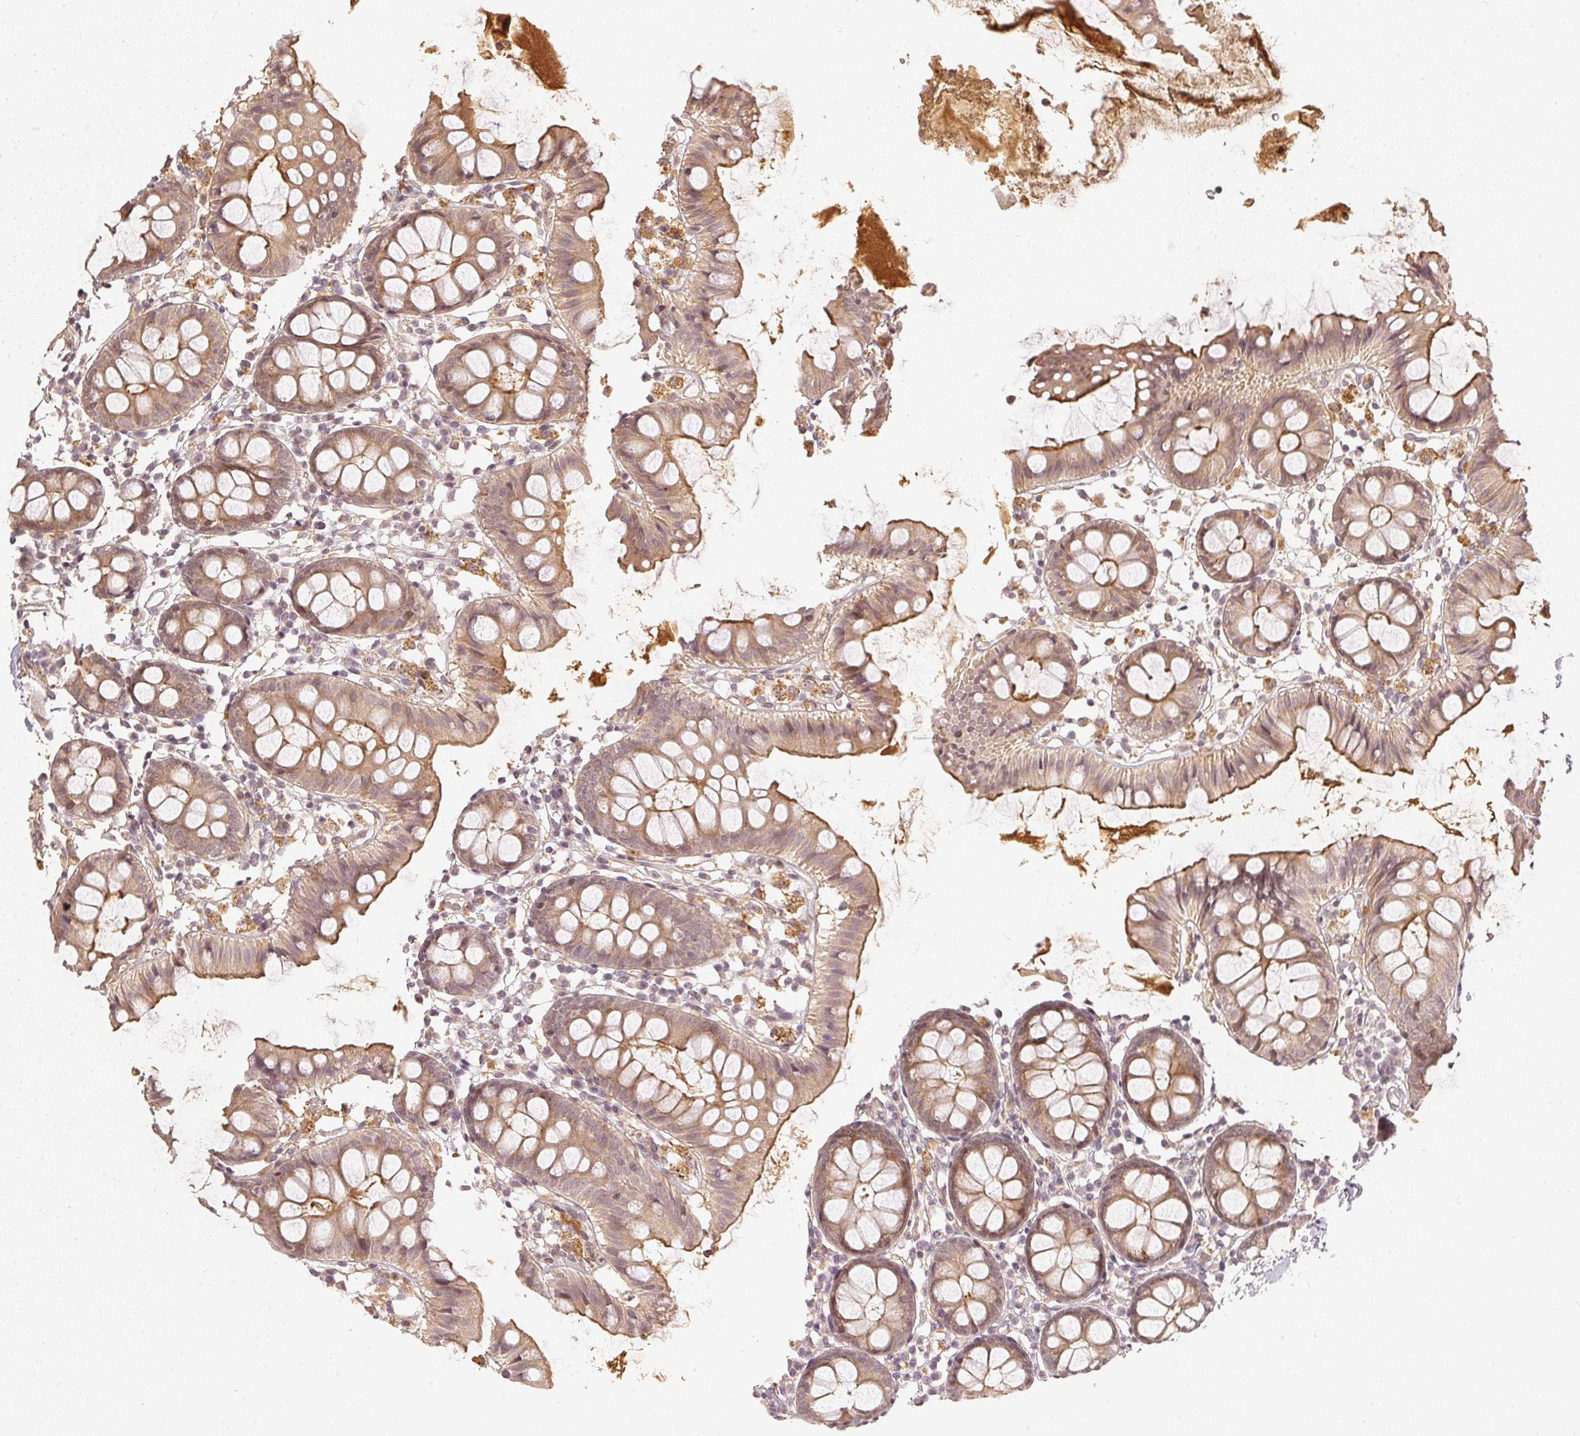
{"staining": {"intensity": "weak", "quantity": ">75%", "location": "cytoplasmic/membranous,nuclear"}, "tissue": "colon", "cell_type": "Endothelial cells", "image_type": "normal", "snomed": [{"axis": "morphology", "description": "Normal tissue, NOS"}, {"axis": "topography", "description": "Colon"}], "caption": "The immunohistochemical stain labels weak cytoplasmic/membranous,nuclear positivity in endothelial cells of normal colon. (DAB (3,3'-diaminobenzidine) IHC, brown staining for protein, blue staining for nuclei).", "gene": "SERPINE1", "patient": {"sex": "female", "age": 84}}